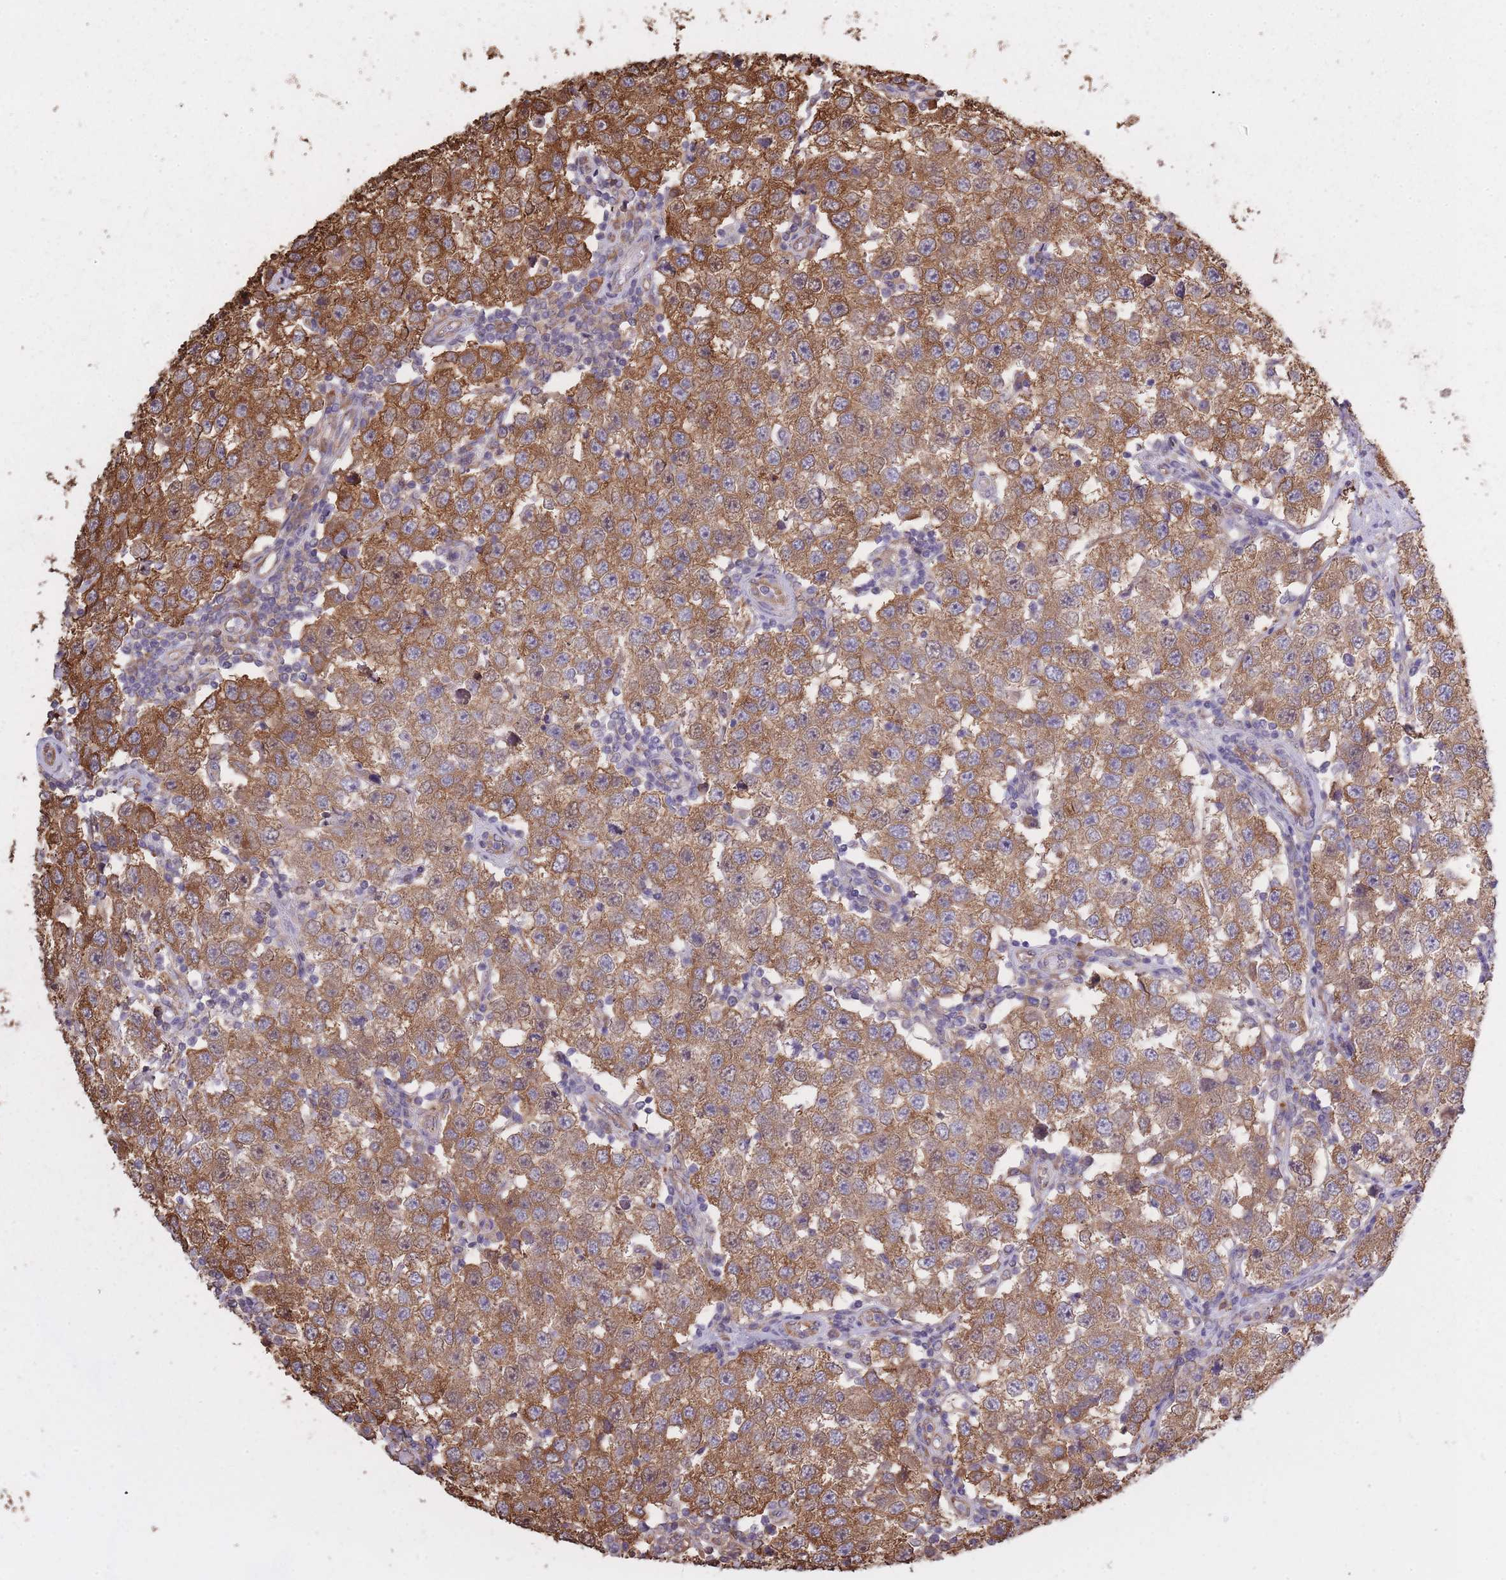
{"staining": {"intensity": "moderate", "quantity": ">75%", "location": "cytoplasmic/membranous"}, "tissue": "testis cancer", "cell_type": "Tumor cells", "image_type": "cancer", "snomed": [{"axis": "morphology", "description": "Seminoma, NOS"}, {"axis": "topography", "description": "Testis"}], "caption": "Testis cancer was stained to show a protein in brown. There is medium levels of moderate cytoplasmic/membranous expression in approximately >75% of tumor cells.", "gene": "ARL13B", "patient": {"sex": "male", "age": 34}}